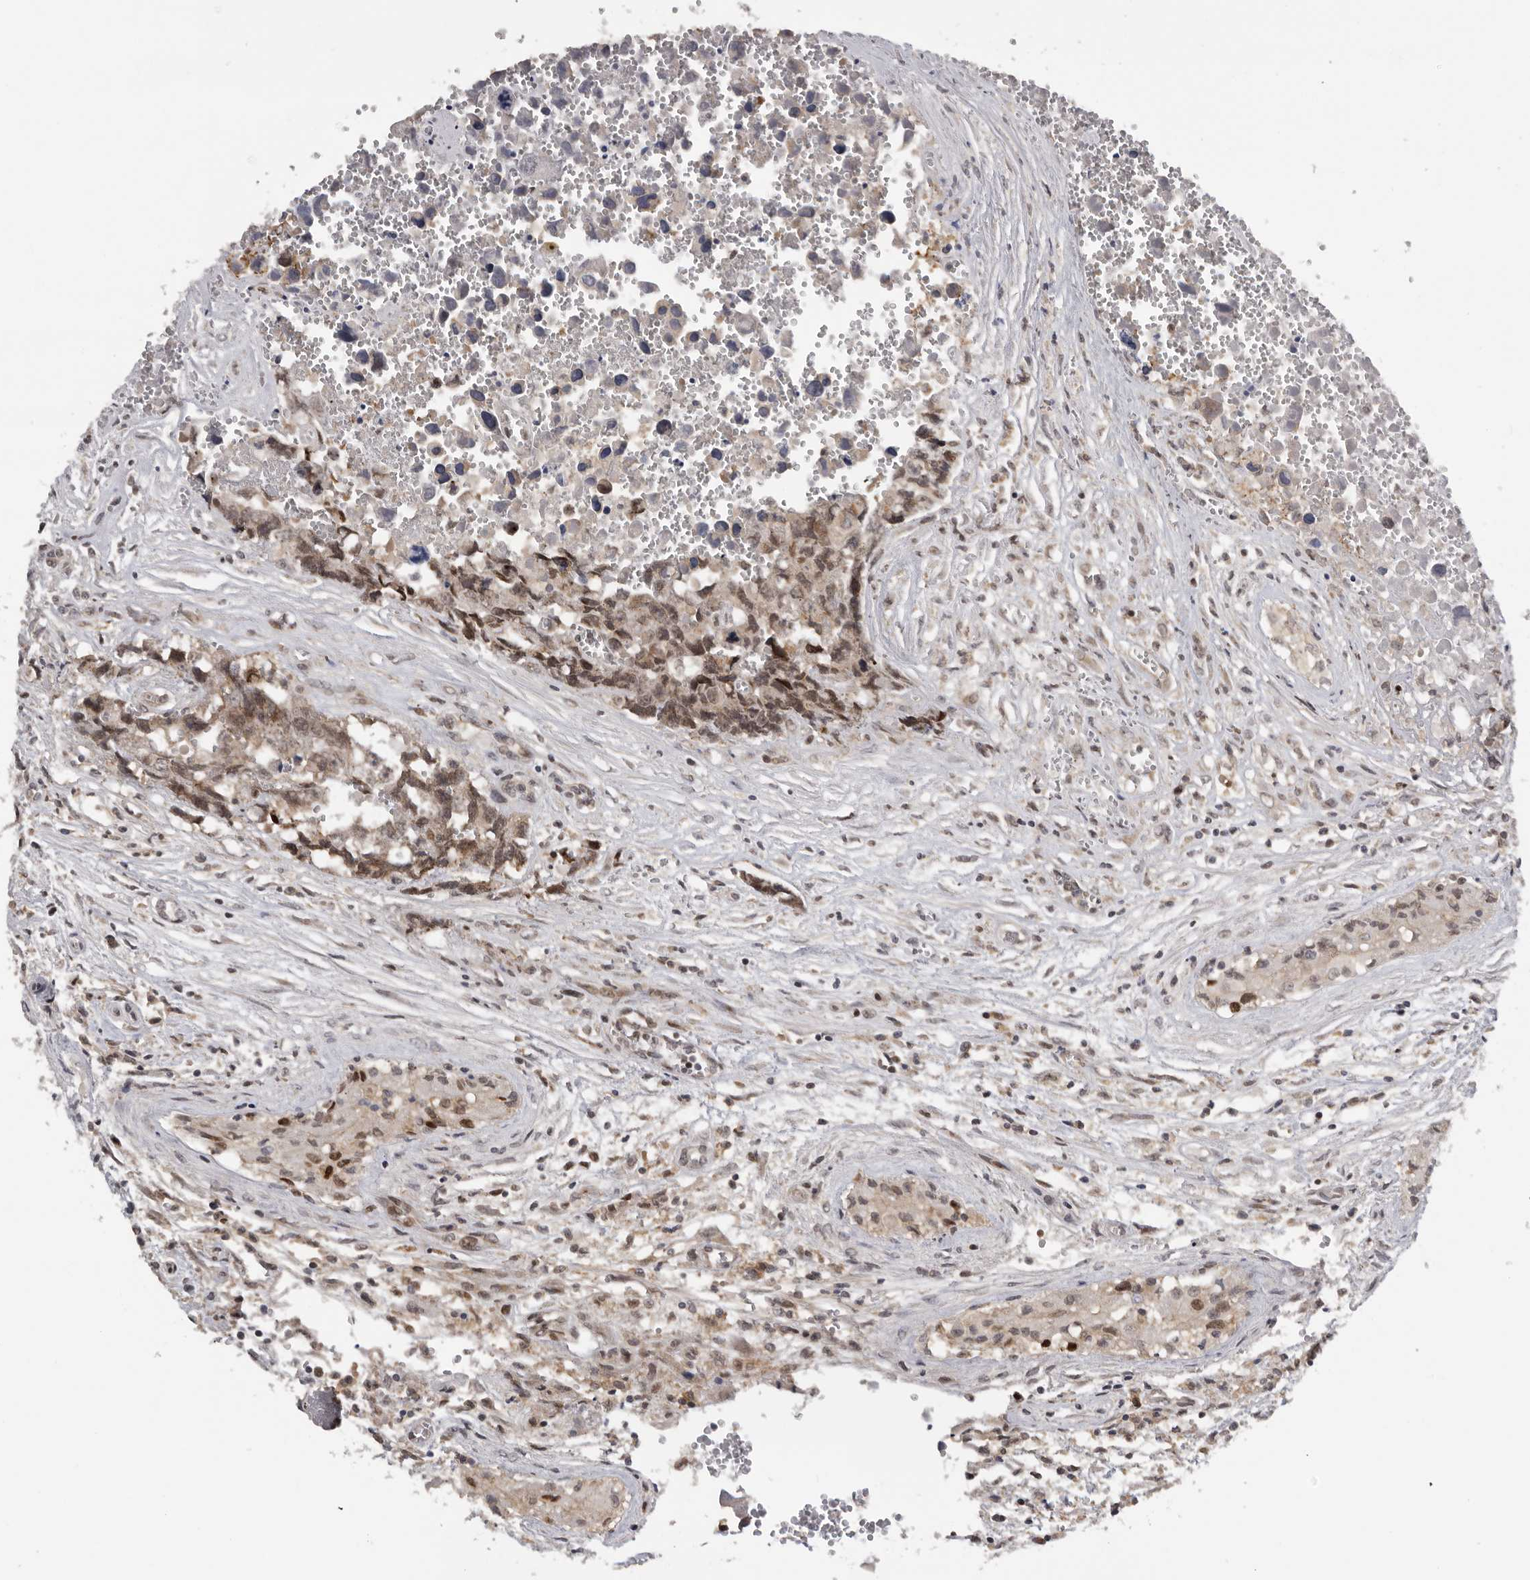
{"staining": {"intensity": "moderate", "quantity": ">75%", "location": "cytoplasmic/membranous,nuclear"}, "tissue": "testis cancer", "cell_type": "Tumor cells", "image_type": "cancer", "snomed": [{"axis": "morphology", "description": "Carcinoma, Embryonal, NOS"}, {"axis": "topography", "description": "Testis"}], "caption": "Testis cancer stained for a protein shows moderate cytoplasmic/membranous and nuclear positivity in tumor cells.", "gene": "KIF2B", "patient": {"sex": "male", "age": 31}}